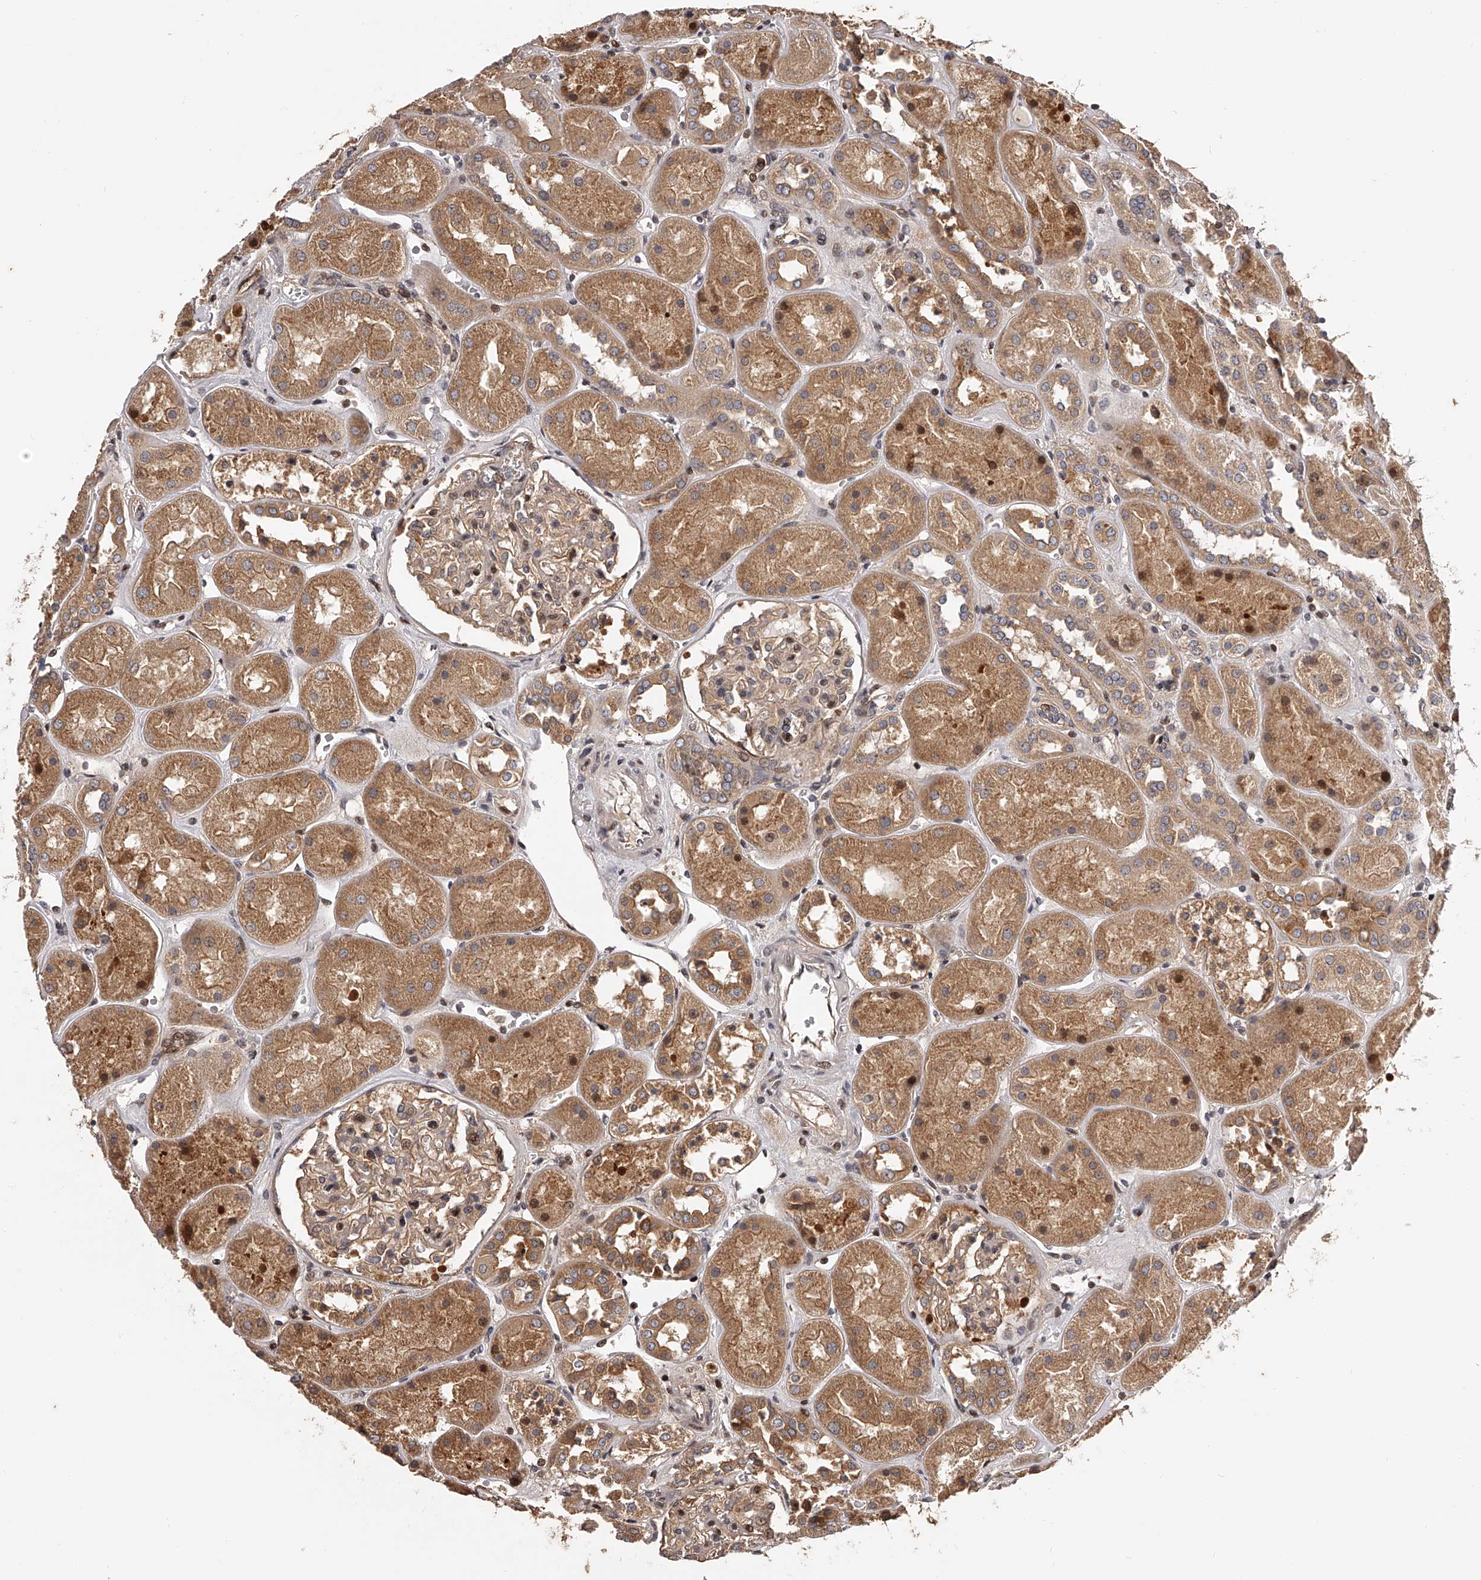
{"staining": {"intensity": "moderate", "quantity": "<25%", "location": "nuclear"}, "tissue": "kidney", "cell_type": "Cells in glomeruli", "image_type": "normal", "snomed": [{"axis": "morphology", "description": "Normal tissue, NOS"}, {"axis": "topography", "description": "Kidney"}], "caption": "Immunohistochemical staining of benign kidney exhibits <25% levels of moderate nuclear protein expression in approximately <25% of cells in glomeruli.", "gene": "PFDN2", "patient": {"sex": "male", "age": 70}}